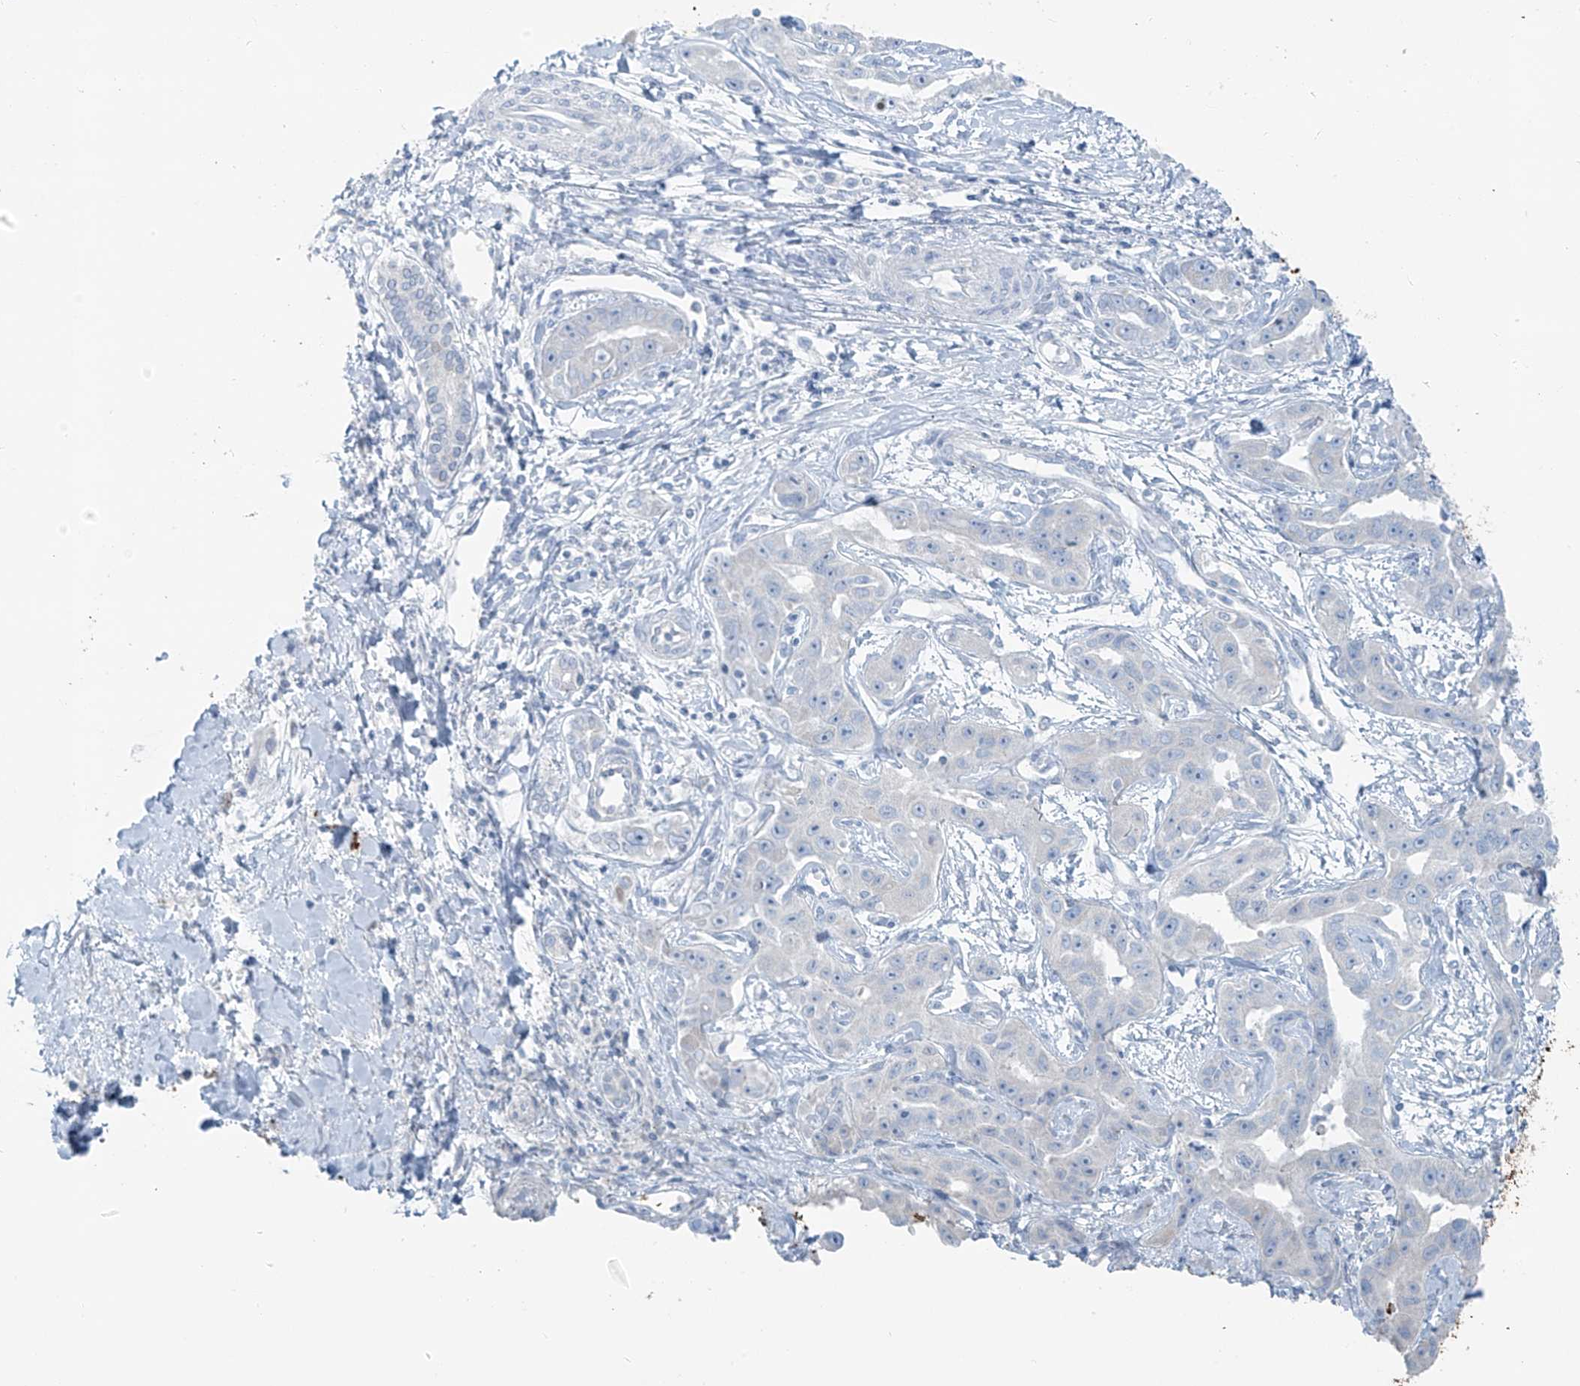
{"staining": {"intensity": "negative", "quantity": "none", "location": "none"}, "tissue": "liver cancer", "cell_type": "Tumor cells", "image_type": "cancer", "snomed": [{"axis": "morphology", "description": "Cholangiocarcinoma"}, {"axis": "topography", "description": "Liver"}], "caption": "Tumor cells show no significant positivity in liver cancer. (Stains: DAB immunohistochemistry (IHC) with hematoxylin counter stain, Microscopy: brightfield microscopy at high magnification).", "gene": "SLC25A43", "patient": {"sex": "male", "age": 59}}